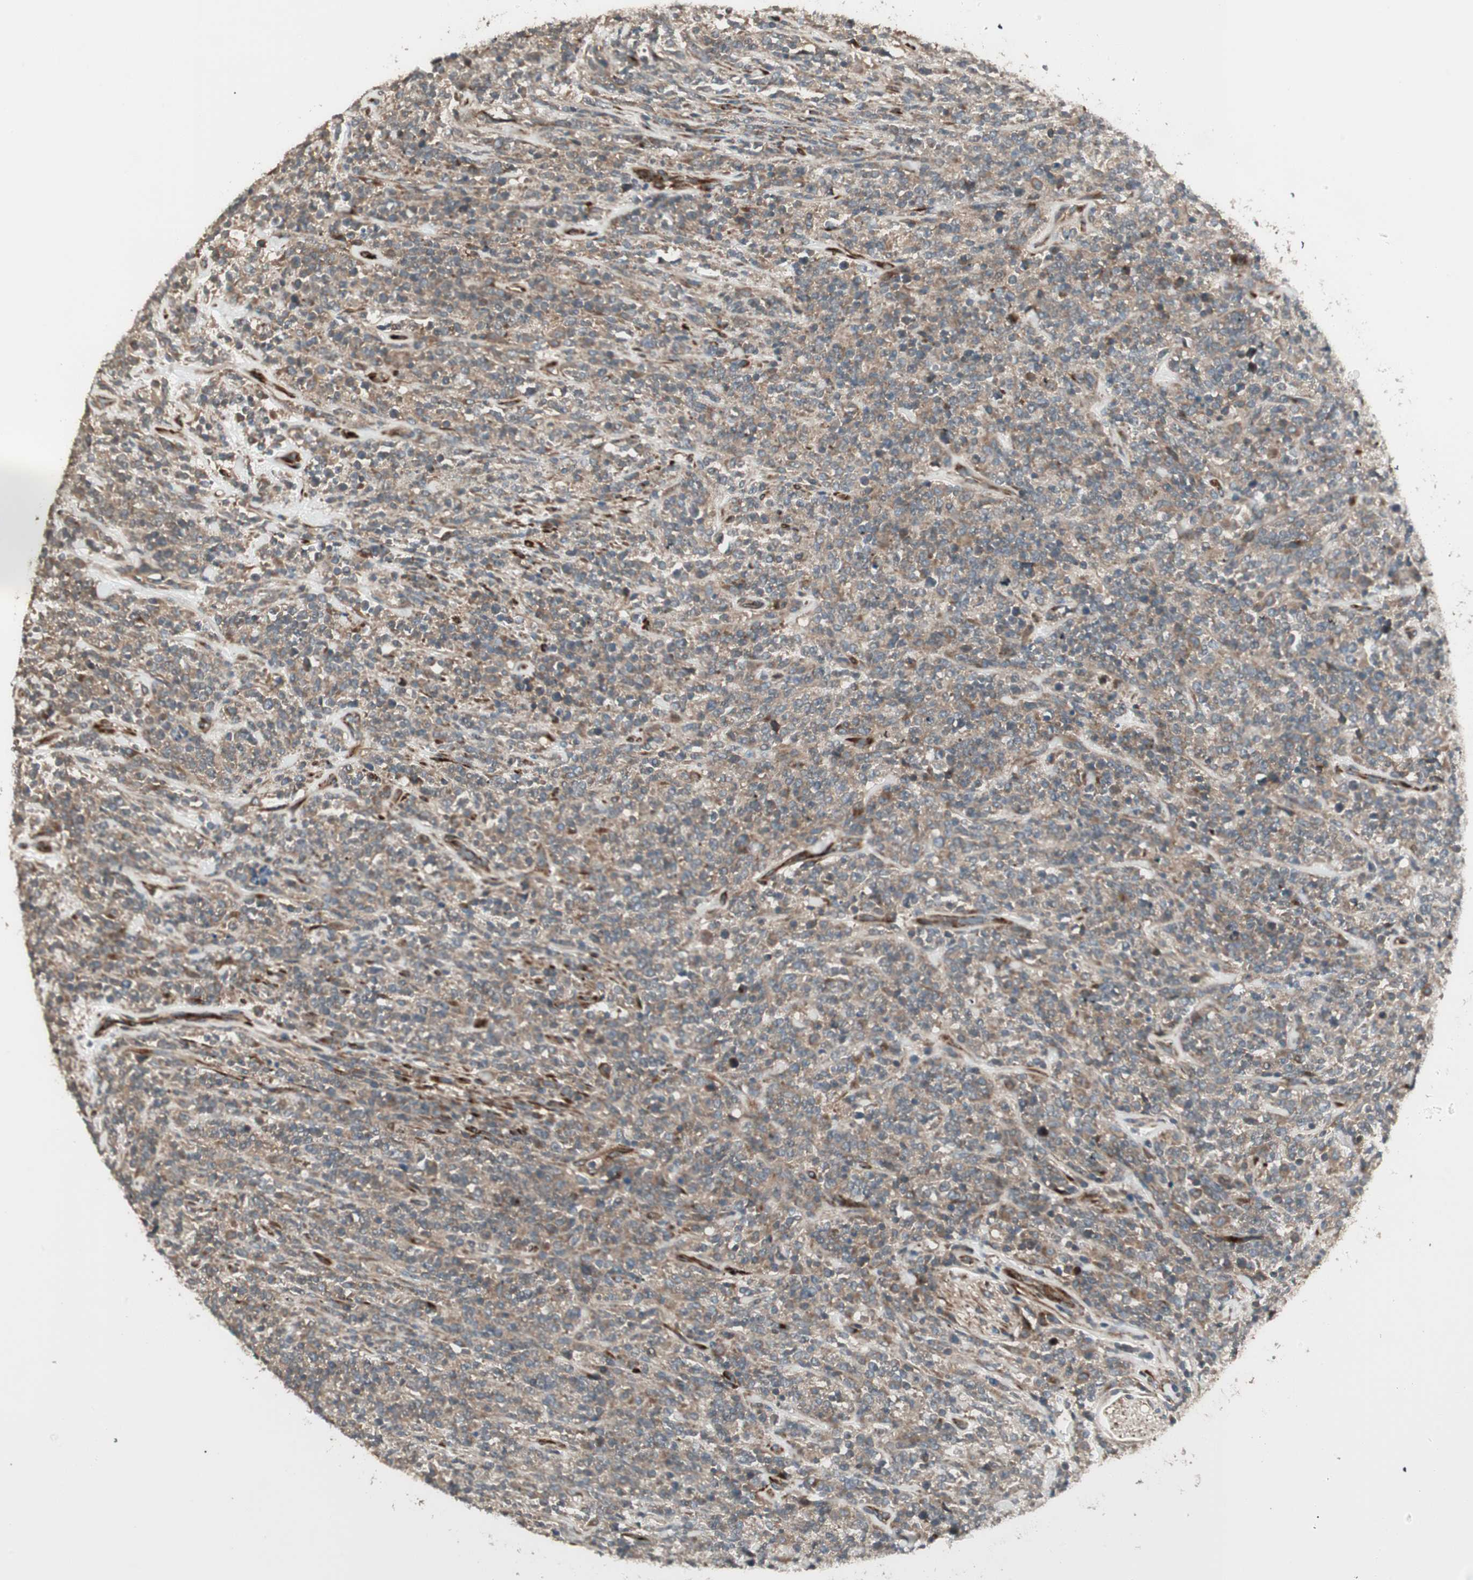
{"staining": {"intensity": "weak", "quantity": ">75%", "location": "cytoplasmic/membranous"}, "tissue": "lymphoma", "cell_type": "Tumor cells", "image_type": "cancer", "snomed": [{"axis": "morphology", "description": "Malignant lymphoma, non-Hodgkin's type, High grade"}, {"axis": "topography", "description": "Soft tissue"}], "caption": "IHC (DAB (3,3'-diaminobenzidine)) staining of lymphoma exhibits weak cytoplasmic/membranous protein expression in approximately >75% of tumor cells. (DAB (3,3'-diaminobenzidine) = brown stain, brightfield microscopy at high magnification).", "gene": "PPP2R5E", "patient": {"sex": "male", "age": 18}}